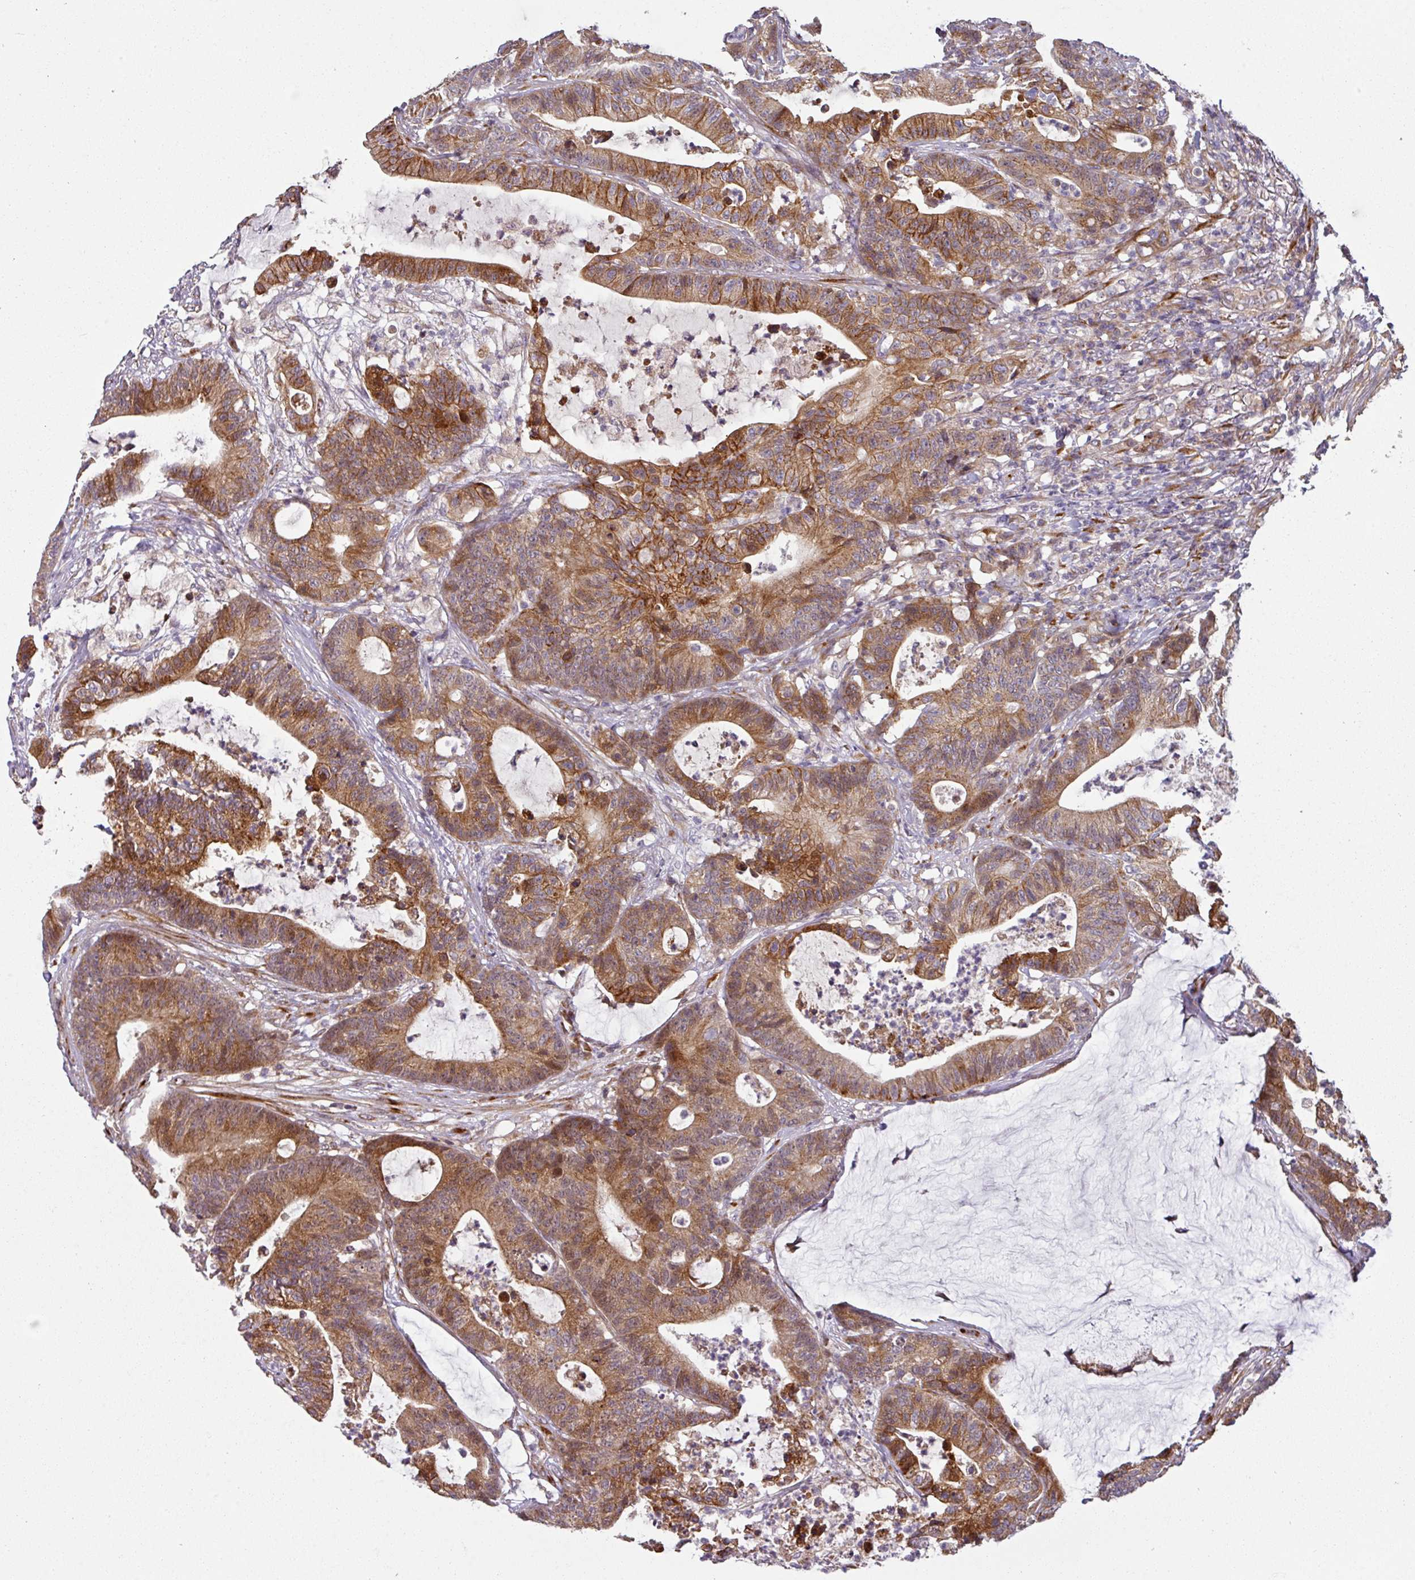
{"staining": {"intensity": "strong", "quantity": "25%-75%", "location": "cytoplasmic/membranous"}, "tissue": "colorectal cancer", "cell_type": "Tumor cells", "image_type": "cancer", "snomed": [{"axis": "morphology", "description": "Adenocarcinoma, NOS"}, {"axis": "topography", "description": "Colon"}], "caption": "Immunohistochemistry micrograph of colorectal cancer stained for a protein (brown), which reveals high levels of strong cytoplasmic/membranous expression in about 25%-75% of tumor cells.", "gene": "CASP2", "patient": {"sex": "female", "age": 84}}